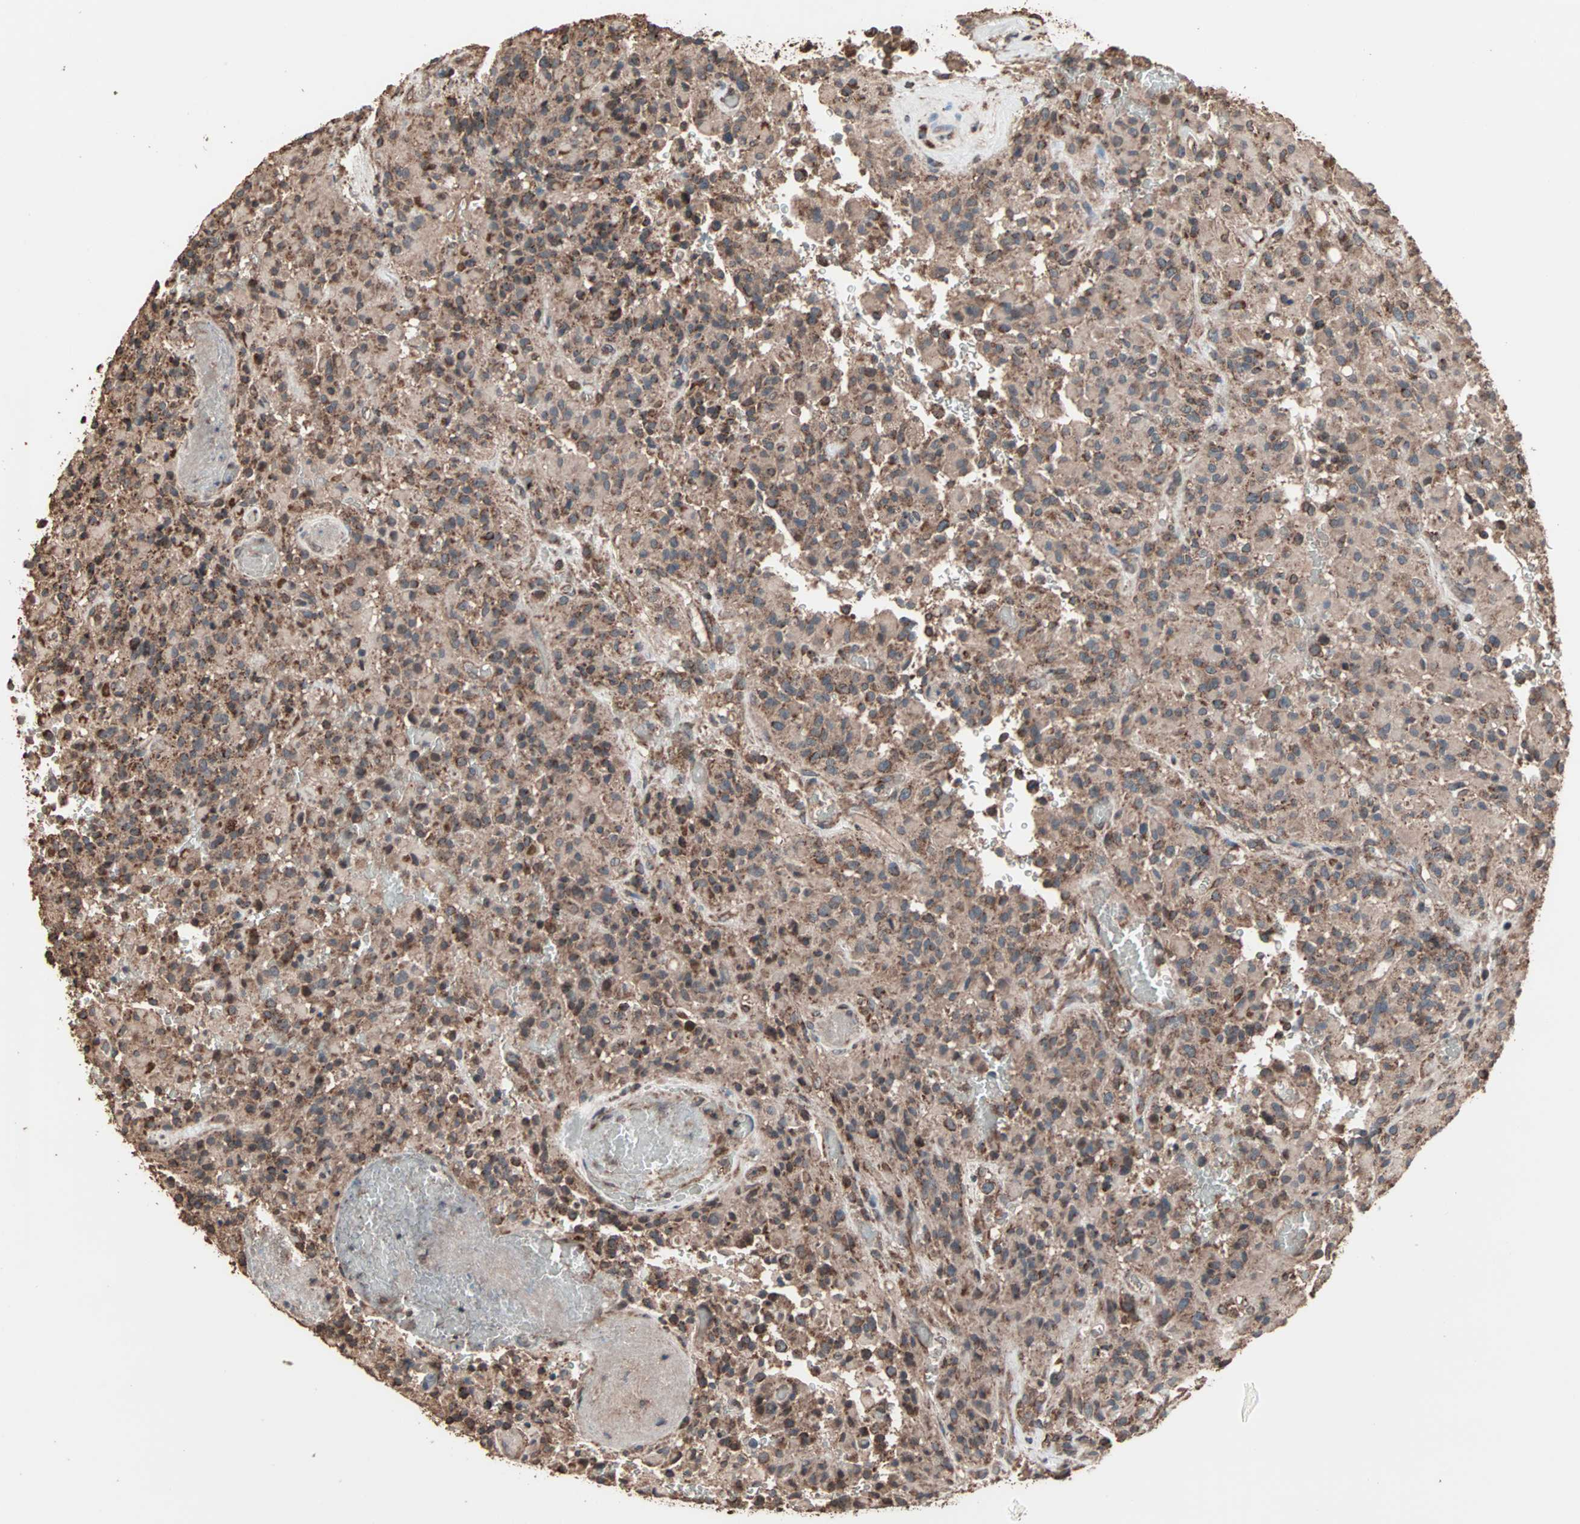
{"staining": {"intensity": "moderate", "quantity": ">75%", "location": "cytoplasmic/membranous"}, "tissue": "glioma", "cell_type": "Tumor cells", "image_type": "cancer", "snomed": [{"axis": "morphology", "description": "Glioma, malignant, High grade"}, {"axis": "topography", "description": "Brain"}], "caption": "Immunohistochemistry (IHC) staining of malignant high-grade glioma, which reveals medium levels of moderate cytoplasmic/membranous positivity in approximately >75% of tumor cells indicating moderate cytoplasmic/membranous protein positivity. The staining was performed using DAB (brown) for protein detection and nuclei were counterstained in hematoxylin (blue).", "gene": "MRPL2", "patient": {"sex": "male", "age": 71}}